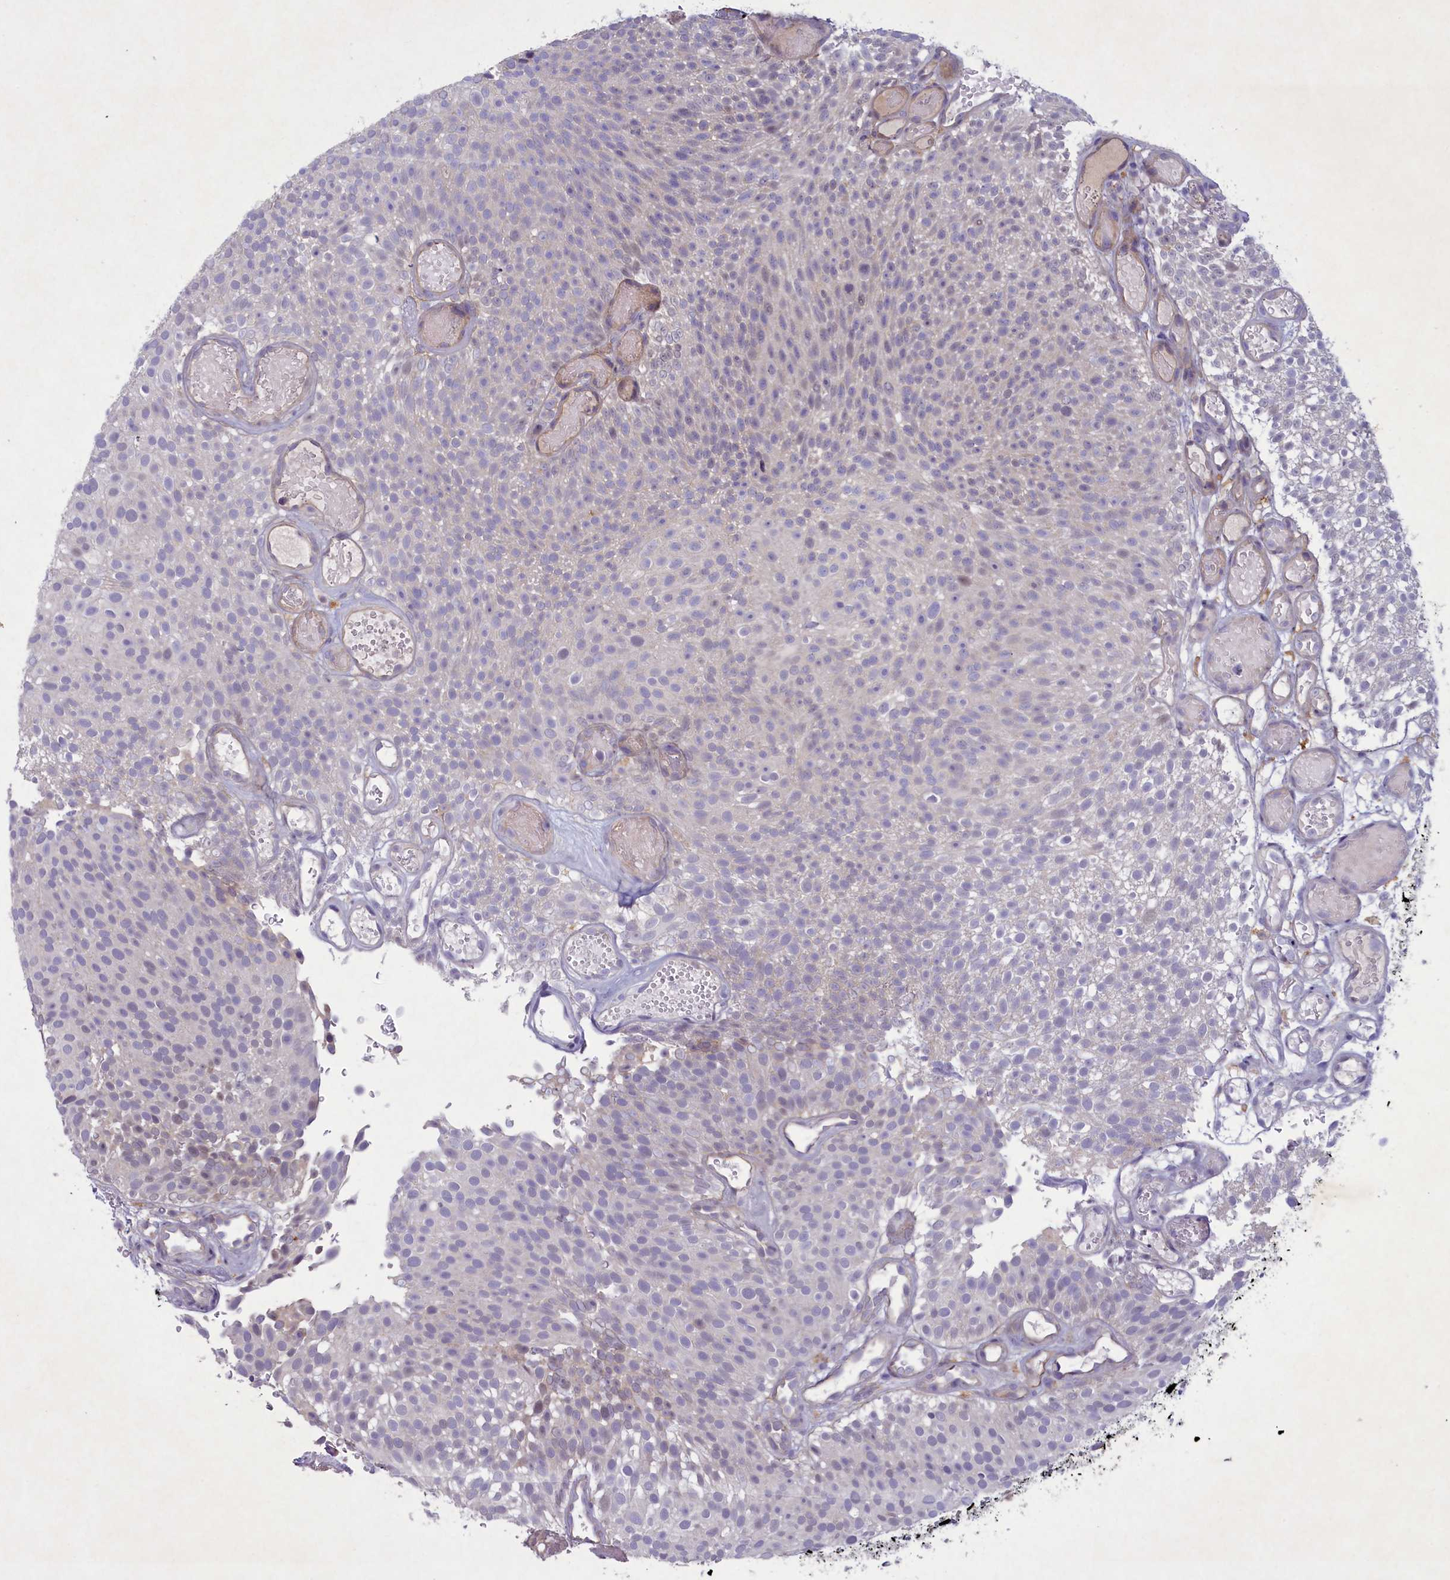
{"staining": {"intensity": "negative", "quantity": "none", "location": "none"}, "tissue": "urothelial cancer", "cell_type": "Tumor cells", "image_type": "cancer", "snomed": [{"axis": "morphology", "description": "Urothelial carcinoma, Low grade"}, {"axis": "topography", "description": "Urinary bladder"}], "caption": "Human low-grade urothelial carcinoma stained for a protein using IHC displays no expression in tumor cells.", "gene": "PLEKHG6", "patient": {"sex": "male", "age": 78}}